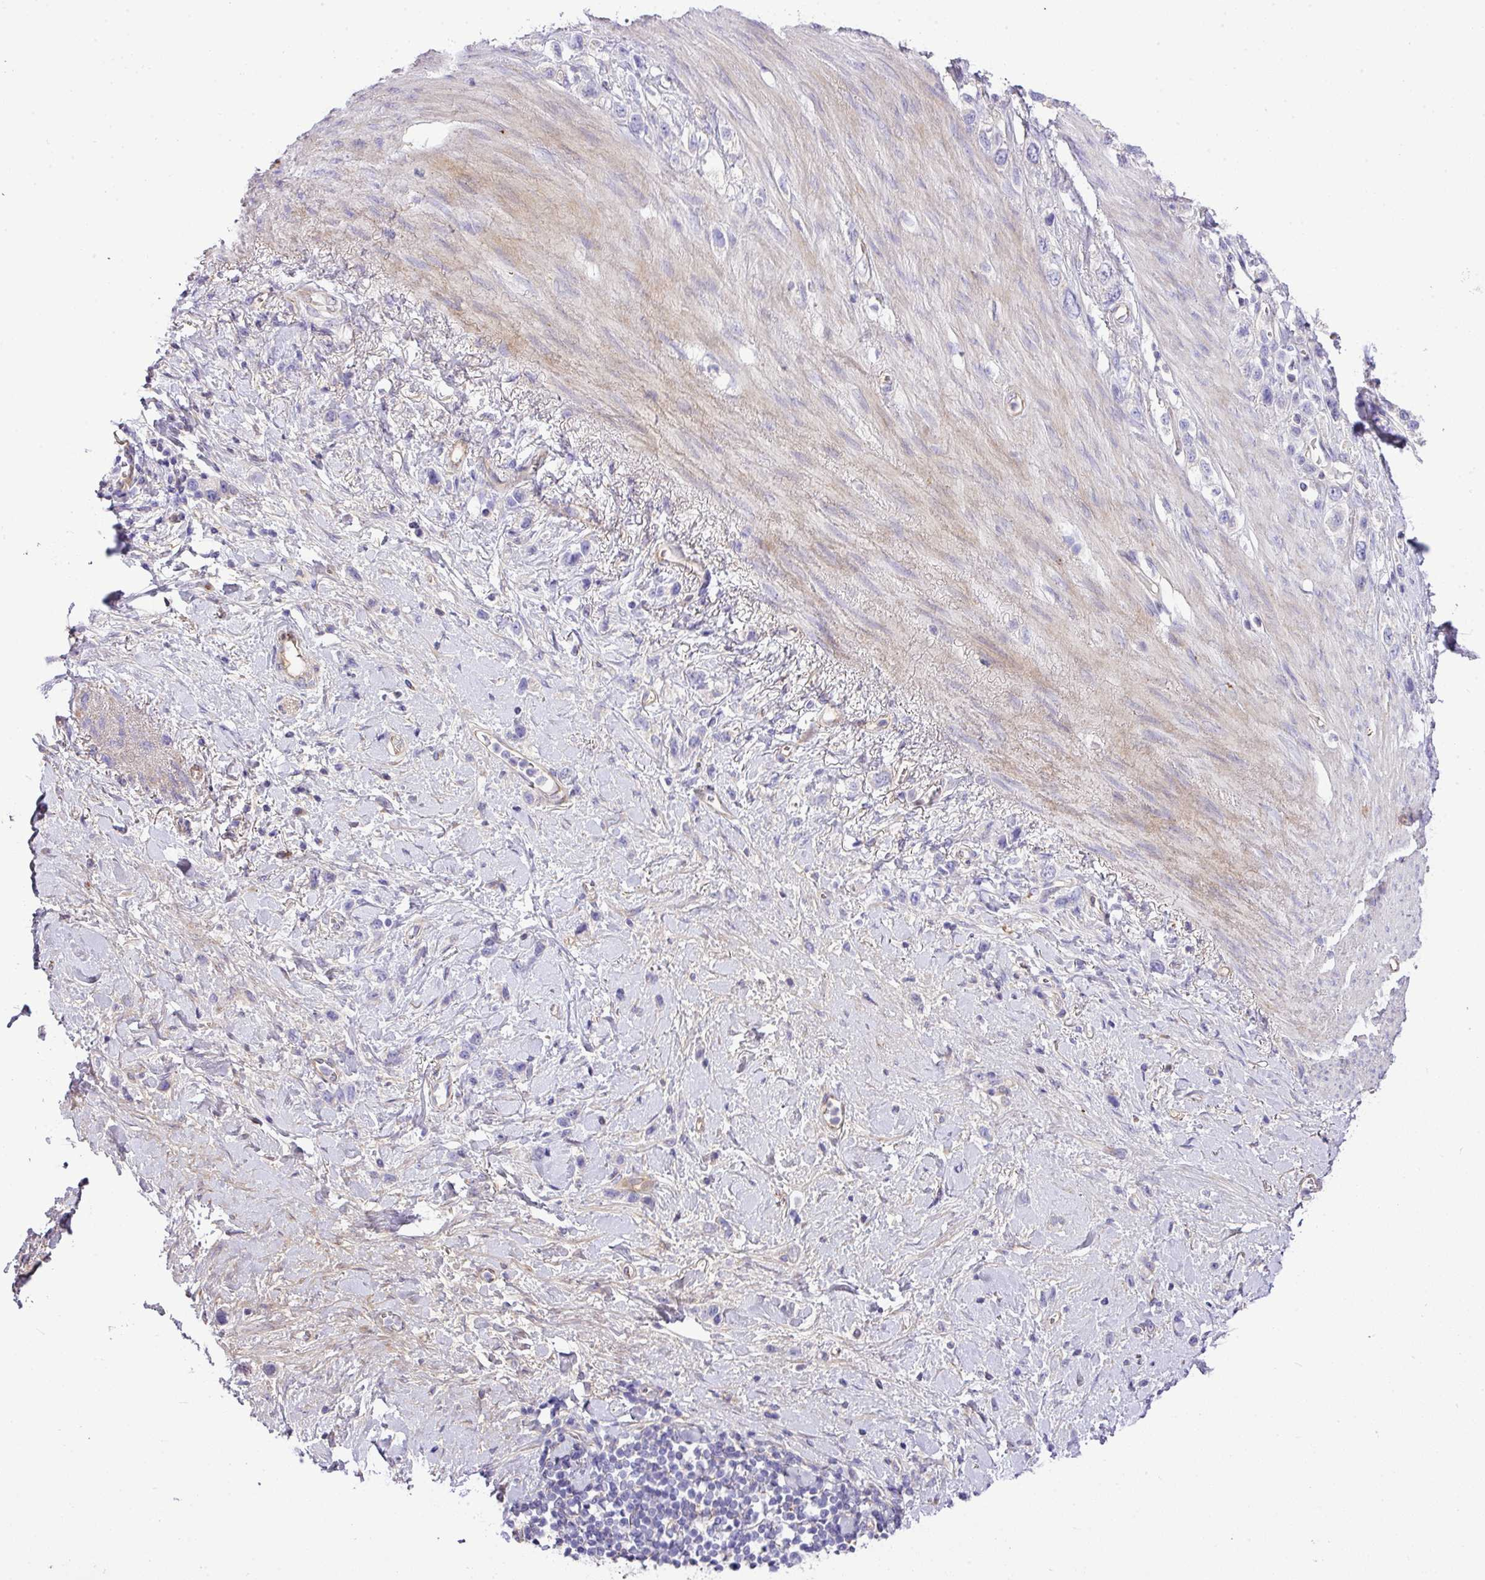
{"staining": {"intensity": "negative", "quantity": "none", "location": "none"}, "tissue": "stomach cancer", "cell_type": "Tumor cells", "image_type": "cancer", "snomed": [{"axis": "morphology", "description": "Adenocarcinoma, NOS"}, {"axis": "topography", "description": "Stomach"}], "caption": "Tumor cells are negative for brown protein staining in stomach cancer. The staining is performed using DAB (3,3'-diaminobenzidine) brown chromogen with nuclei counter-stained in using hematoxylin.", "gene": "CTXN2", "patient": {"sex": "female", "age": 65}}